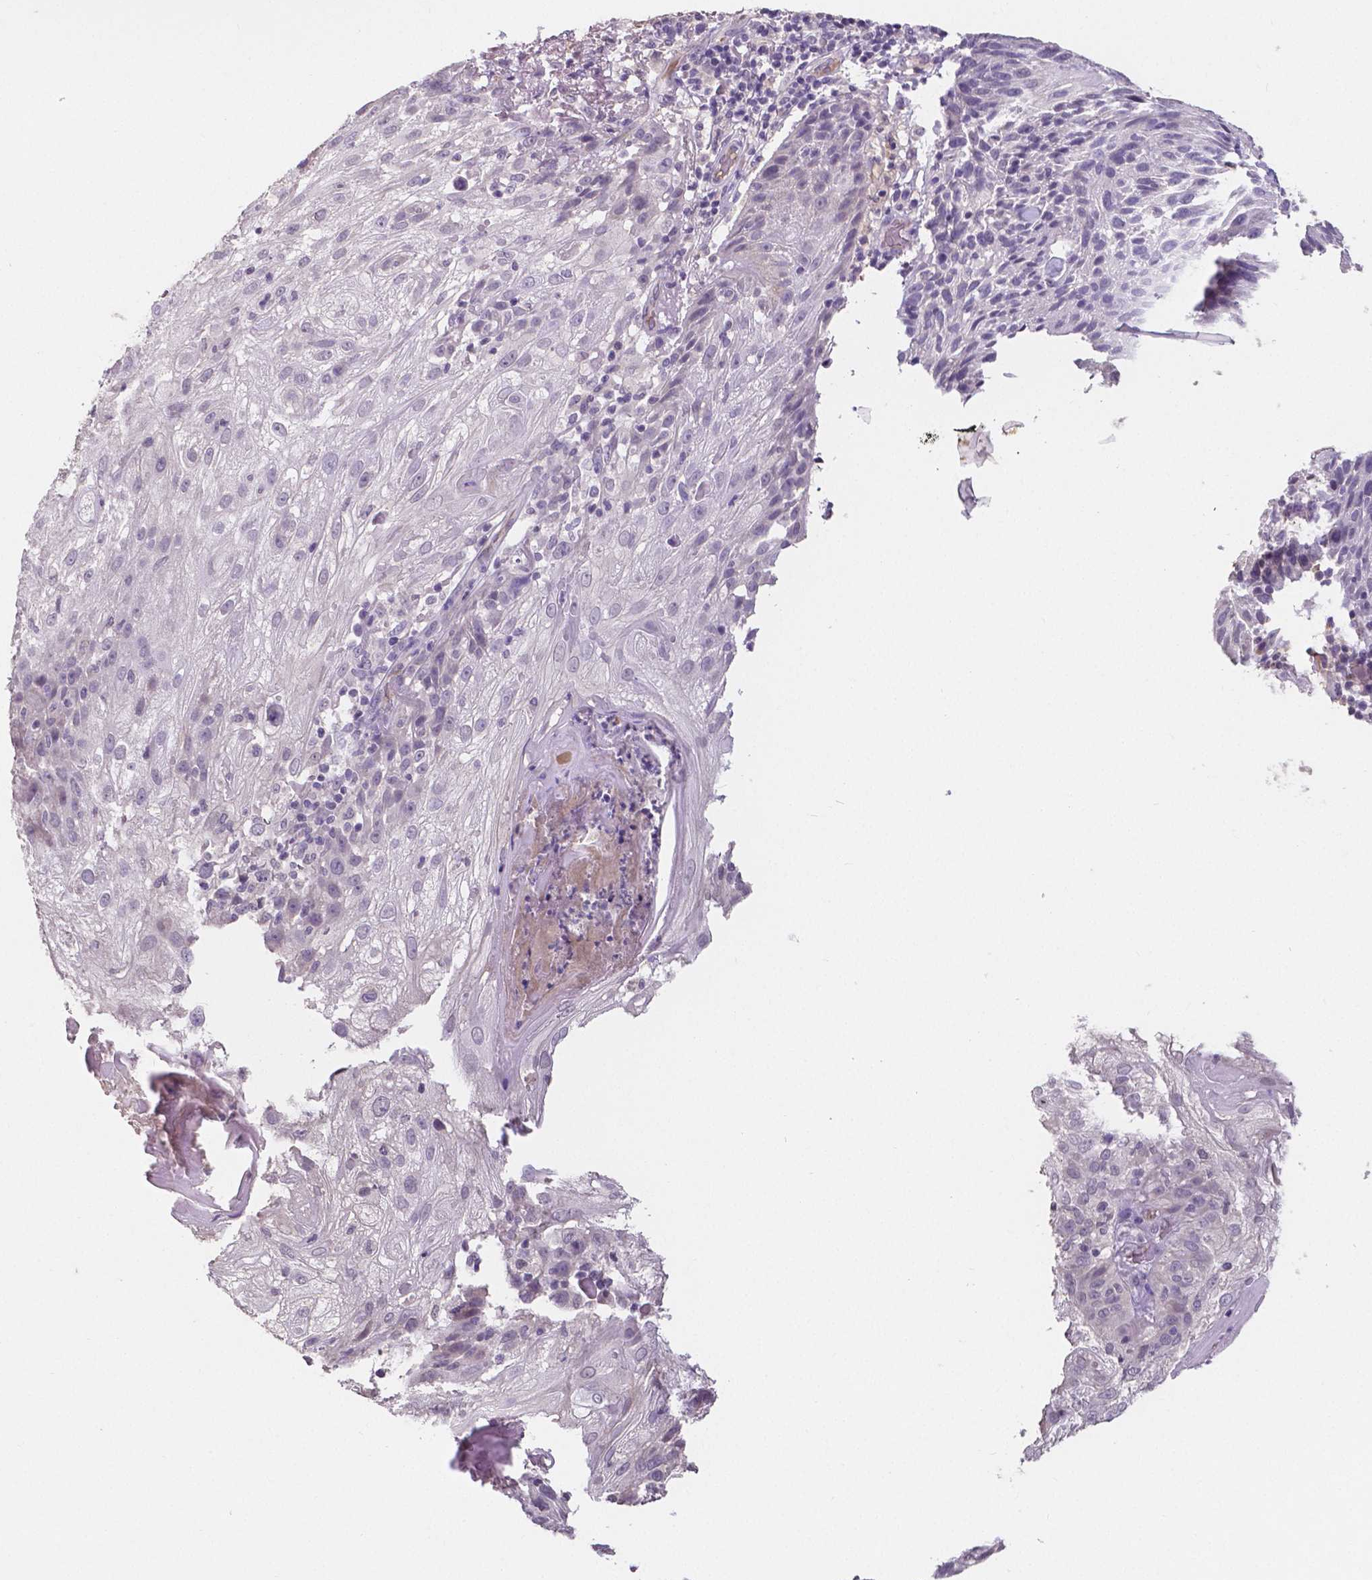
{"staining": {"intensity": "negative", "quantity": "none", "location": "none"}, "tissue": "skin cancer", "cell_type": "Tumor cells", "image_type": "cancer", "snomed": [{"axis": "morphology", "description": "Normal tissue, NOS"}, {"axis": "morphology", "description": "Squamous cell carcinoma, NOS"}, {"axis": "topography", "description": "Skin"}], "caption": "Protein analysis of skin cancer (squamous cell carcinoma) displays no significant expression in tumor cells. (Immunohistochemistry, brightfield microscopy, high magnification).", "gene": "ELAVL2", "patient": {"sex": "female", "age": 83}}